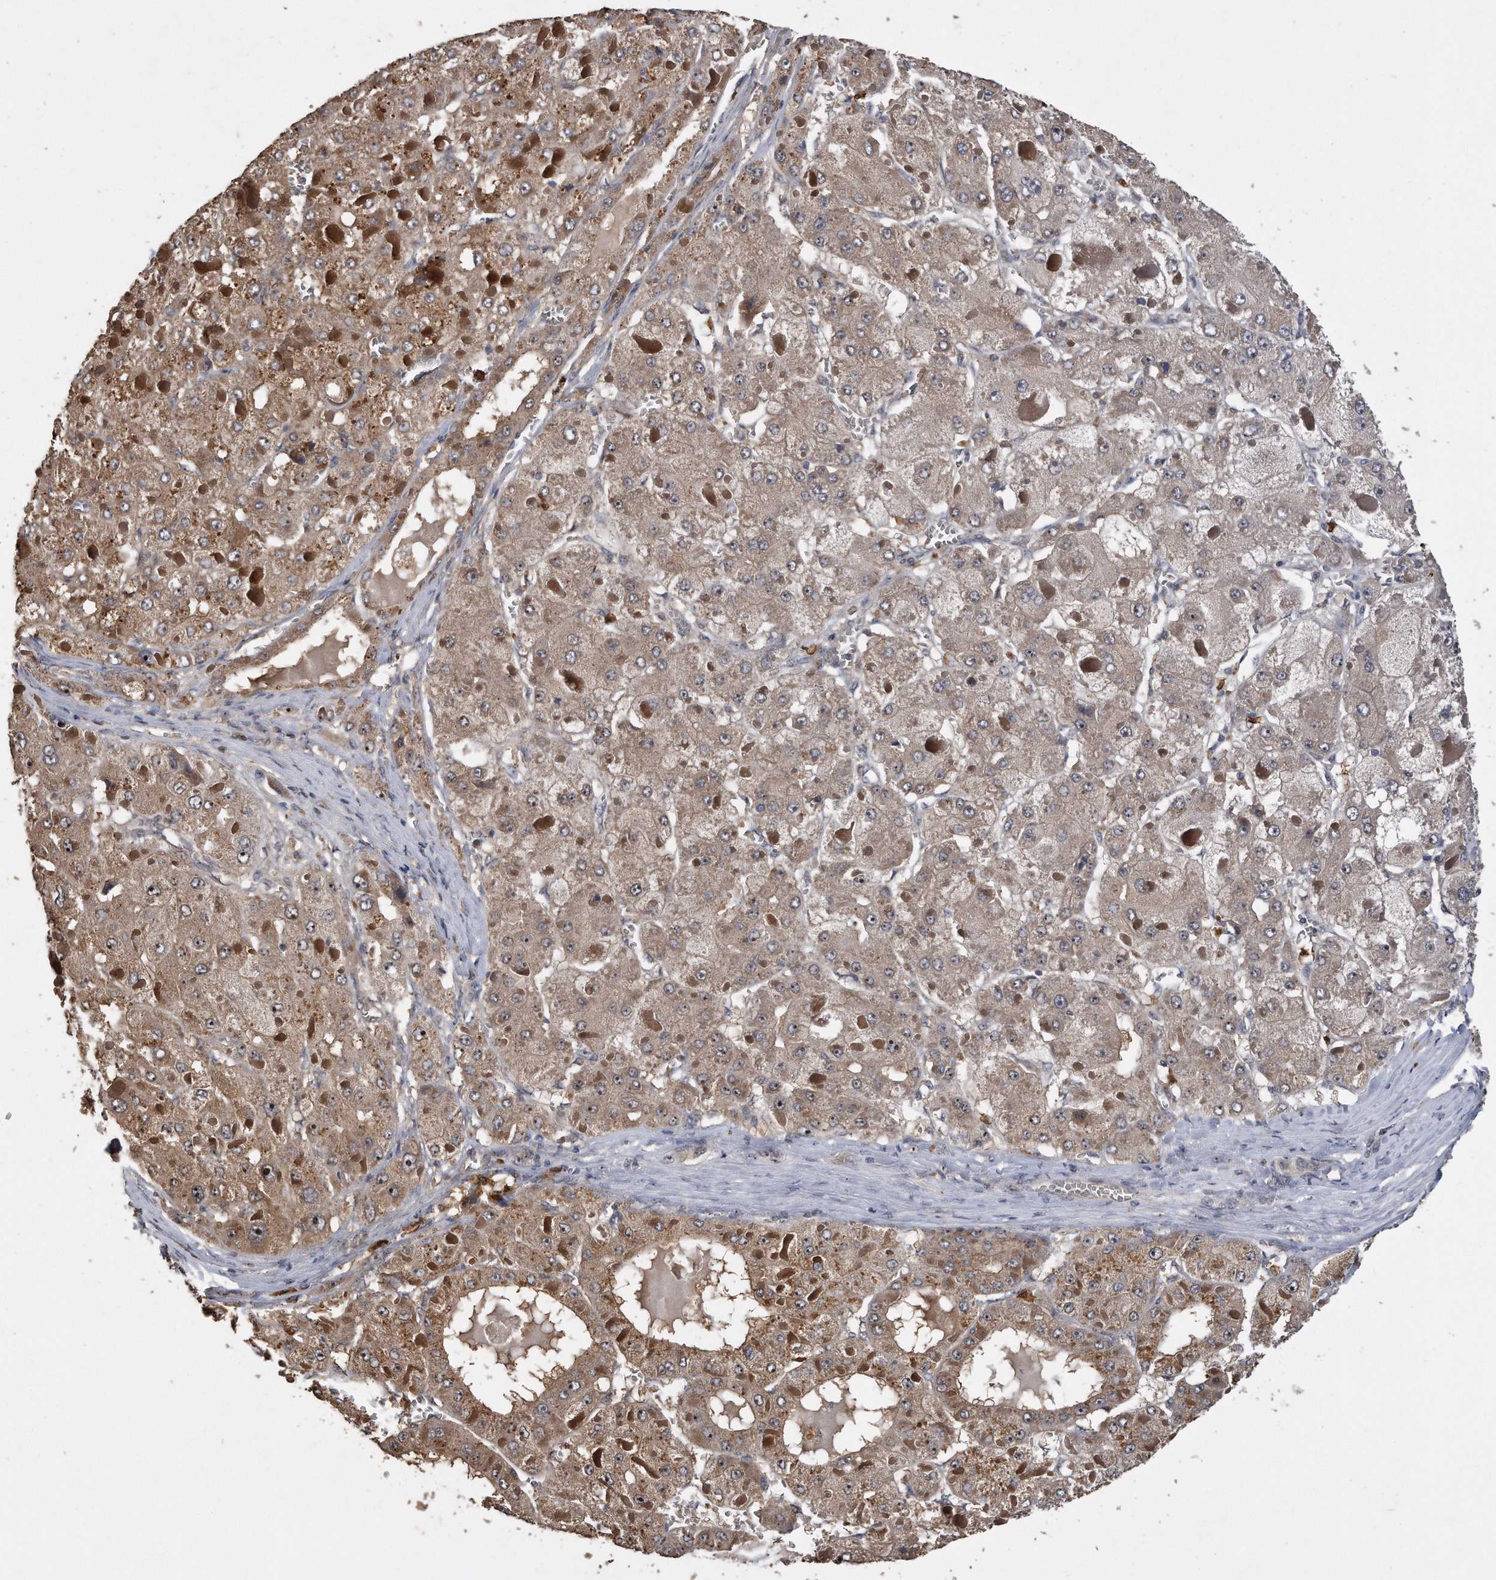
{"staining": {"intensity": "moderate", "quantity": ">75%", "location": "cytoplasmic/membranous,nuclear"}, "tissue": "liver cancer", "cell_type": "Tumor cells", "image_type": "cancer", "snomed": [{"axis": "morphology", "description": "Carcinoma, Hepatocellular, NOS"}, {"axis": "topography", "description": "Liver"}], "caption": "An image showing moderate cytoplasmic/membranous and nuclear positivity in approximately >75% of tumor cells in liver hepatocellular carcinoma, as visualized by brown immunohistochemical staining.", "gene": "PELO", "patient": {"sex": "female", "age": 73}}